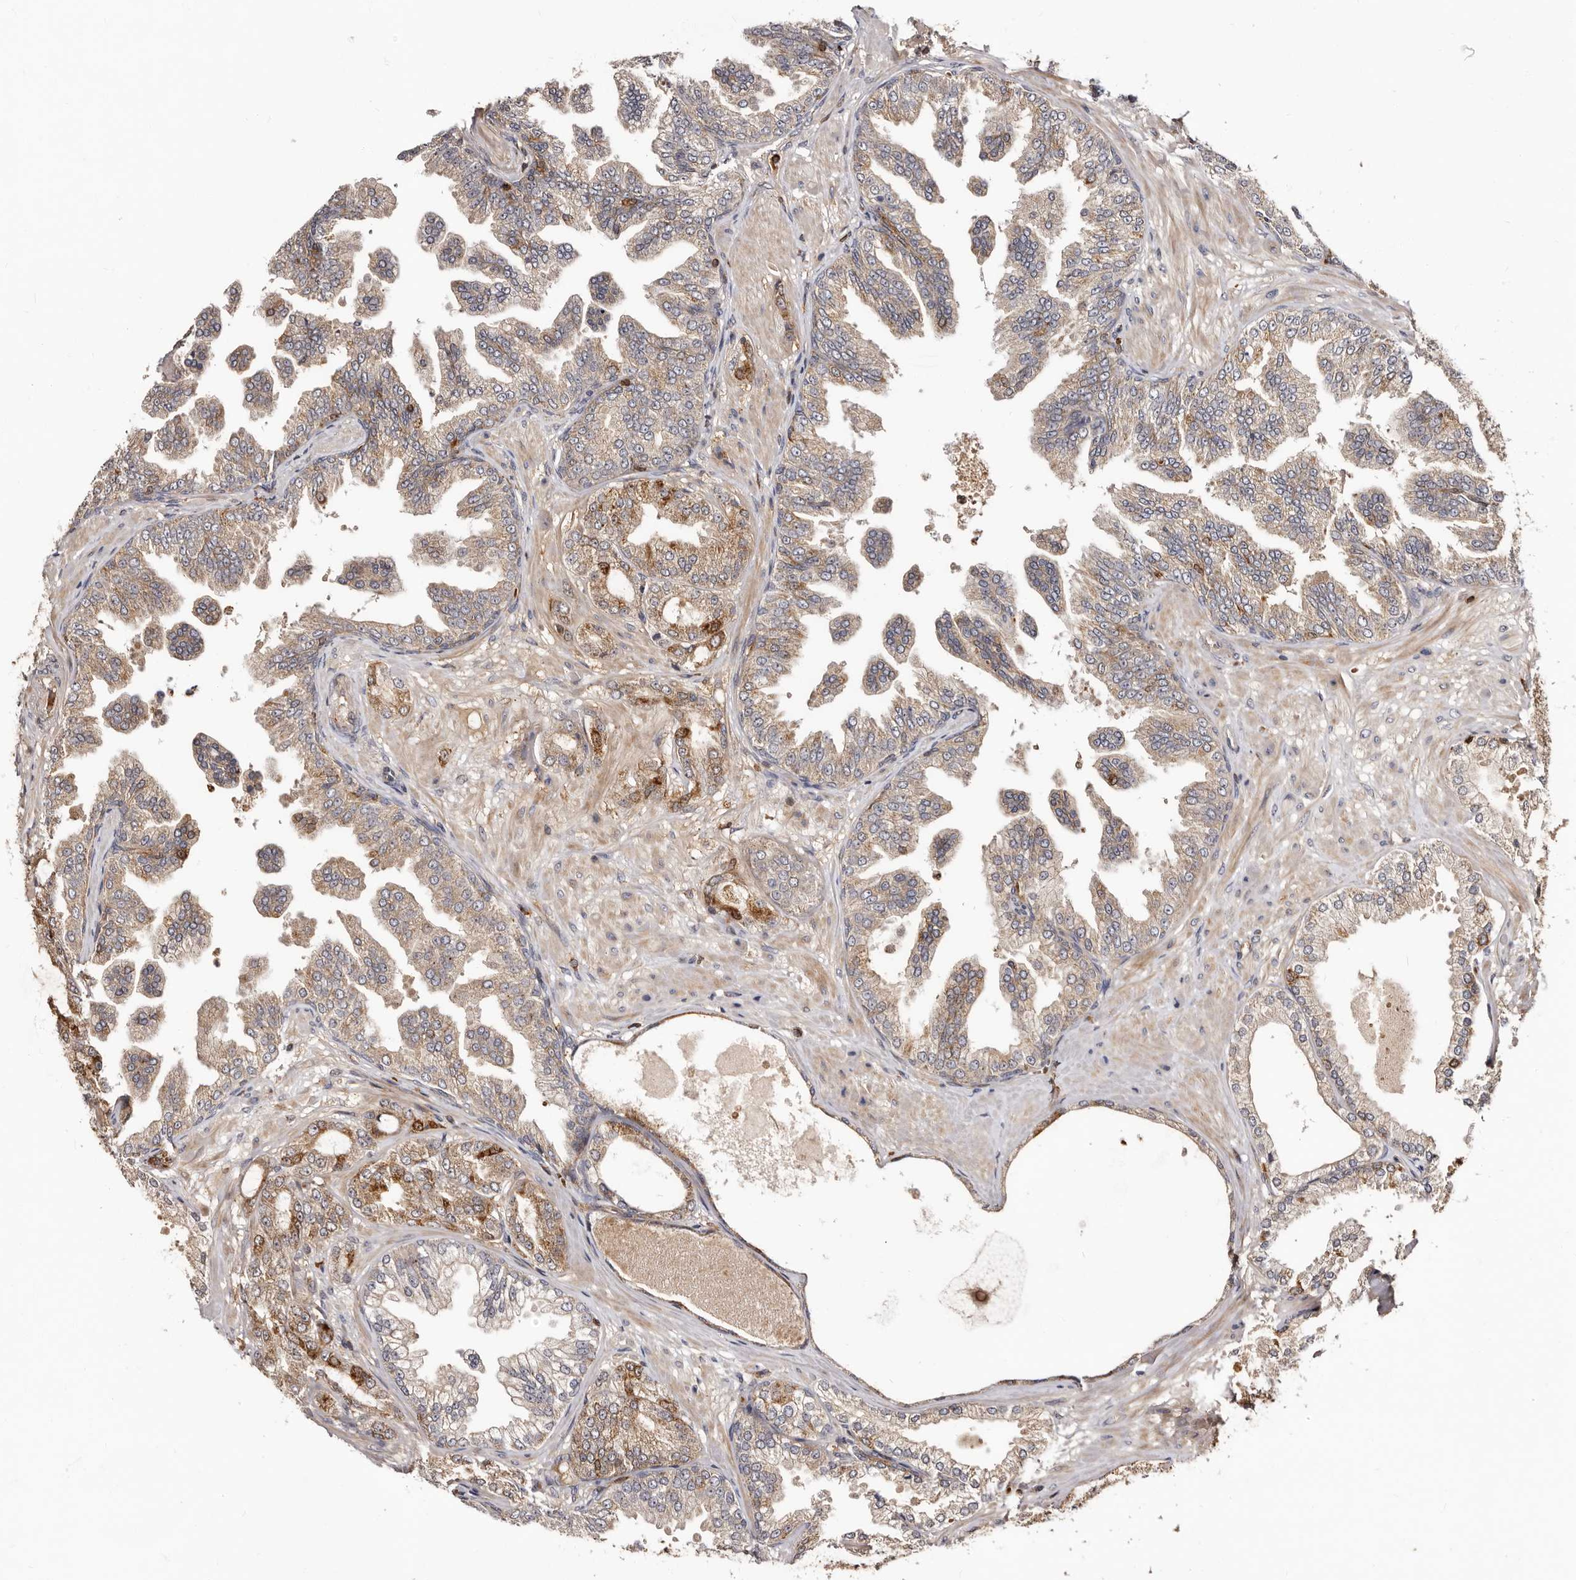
{"staining": {"intensity": "moderate", "quantity": "25%-75%", "location": "cytoplasmic/membranous"}, "tissue": "prostate cancer", "cell_type": "Tumor cells", "image_type": "cancer", "snomed": [{"axis": "morphology", "description": "Adenocarcinoma, Low grade"}, {"axis": "topography", "description": "Prostate"}], "caption": "A medium amount of moderate cytoplasmic/membranous staining is appreciated in approximately 25%-75% of tumor cells in adenocarcinoma (low-grade) (prostate) tissue.", "gene": "BAX", "patient": {"sex": "male", "age": 63}}